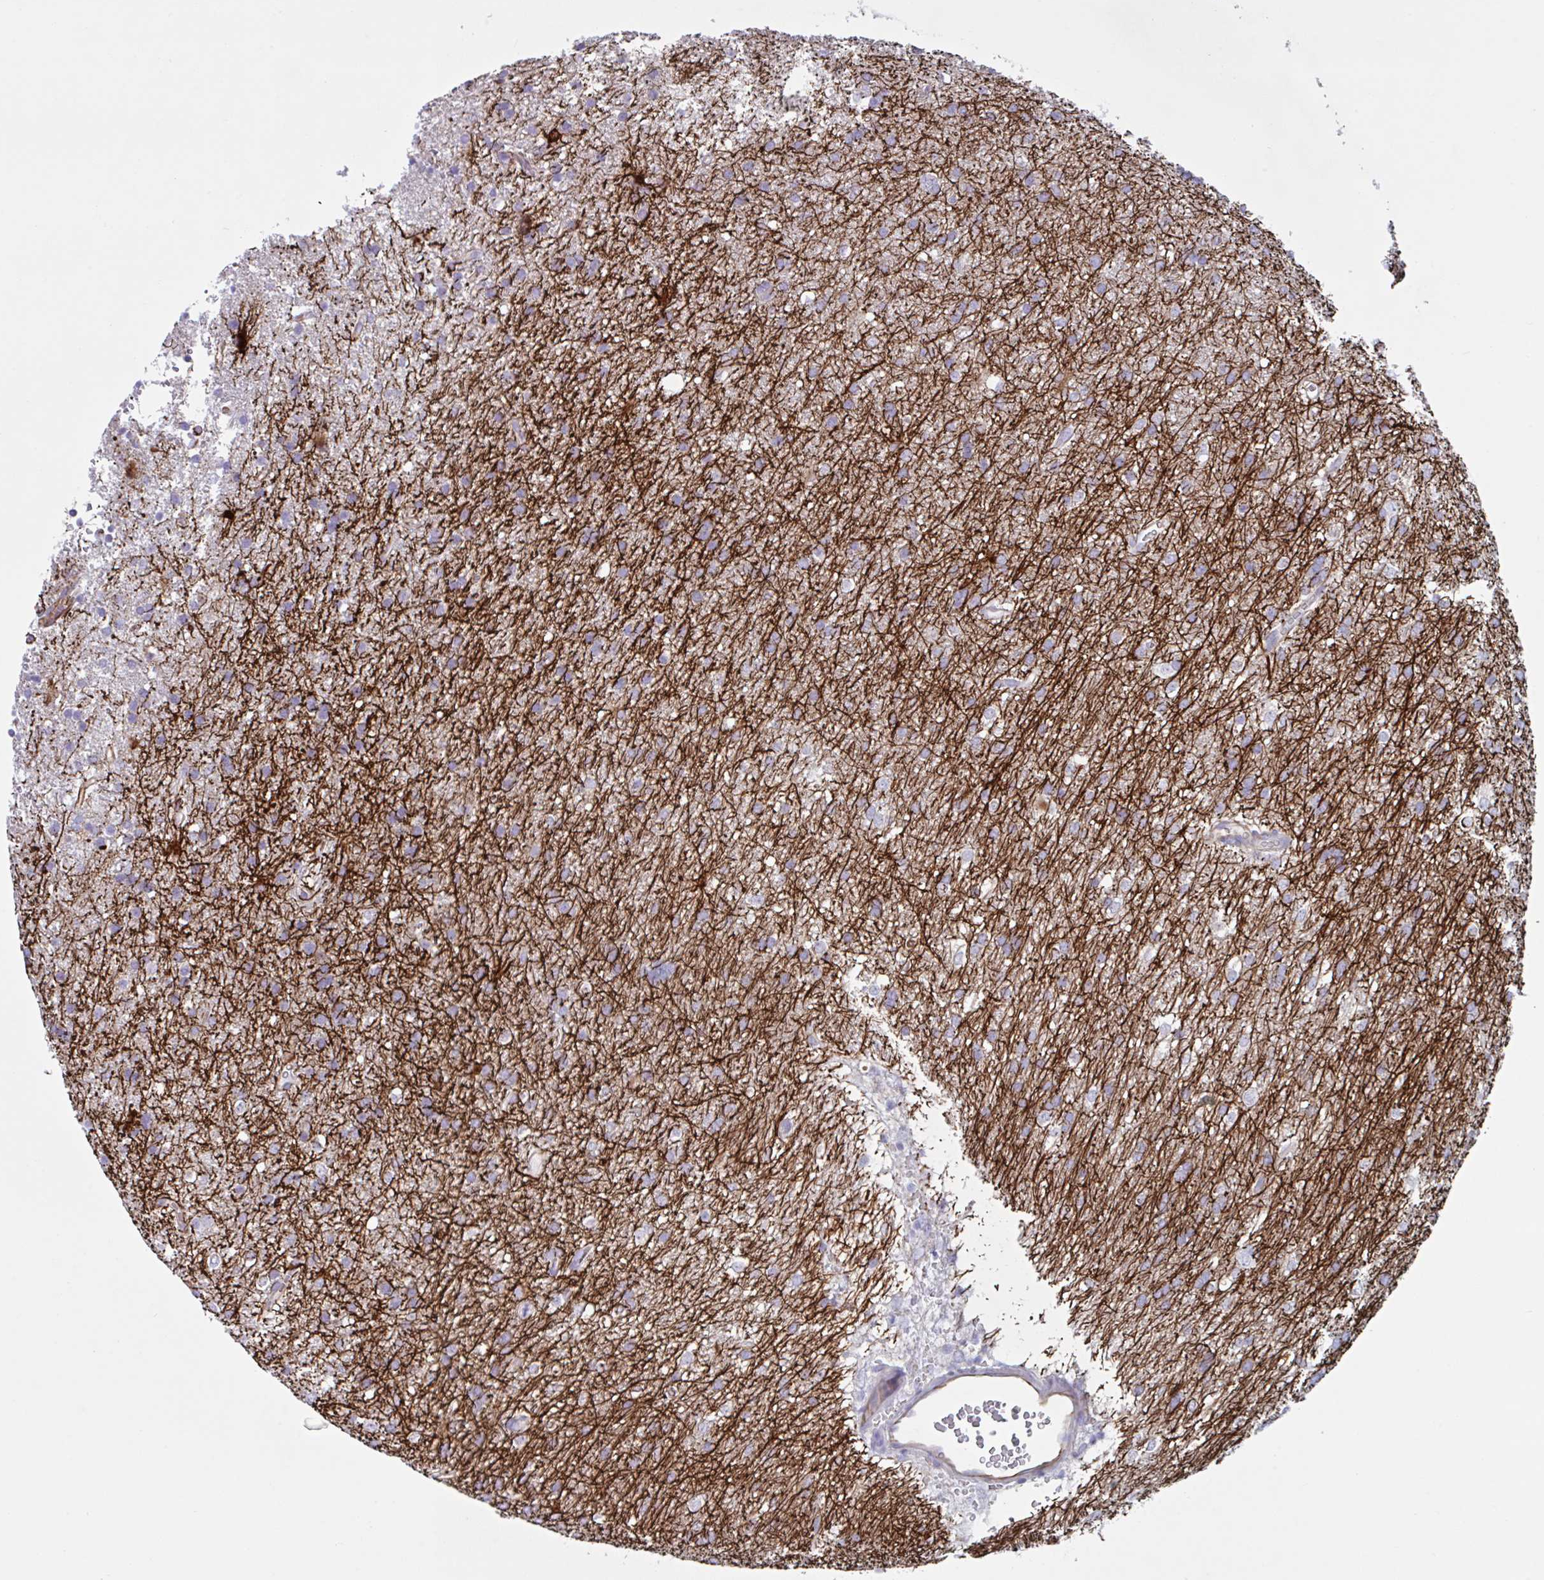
{"staining": {"intensity": "negative", "quantity": "none", "location": "none"}, "tissue": "glioma", "cell_type": "Tumor cells", "image_type": "cancer", "snomed": [{"axis": "morphology", "description": "Glioma, malignant, Low grade"}, {"axis": "topography", "description": "Brain"}], "caption": "This is an IHC image of human malignant glioma (low-grade). There is no positivity in tumor cells.", "gene": "TMEM86B", "patient": {"sex": "female", "age": 33}}